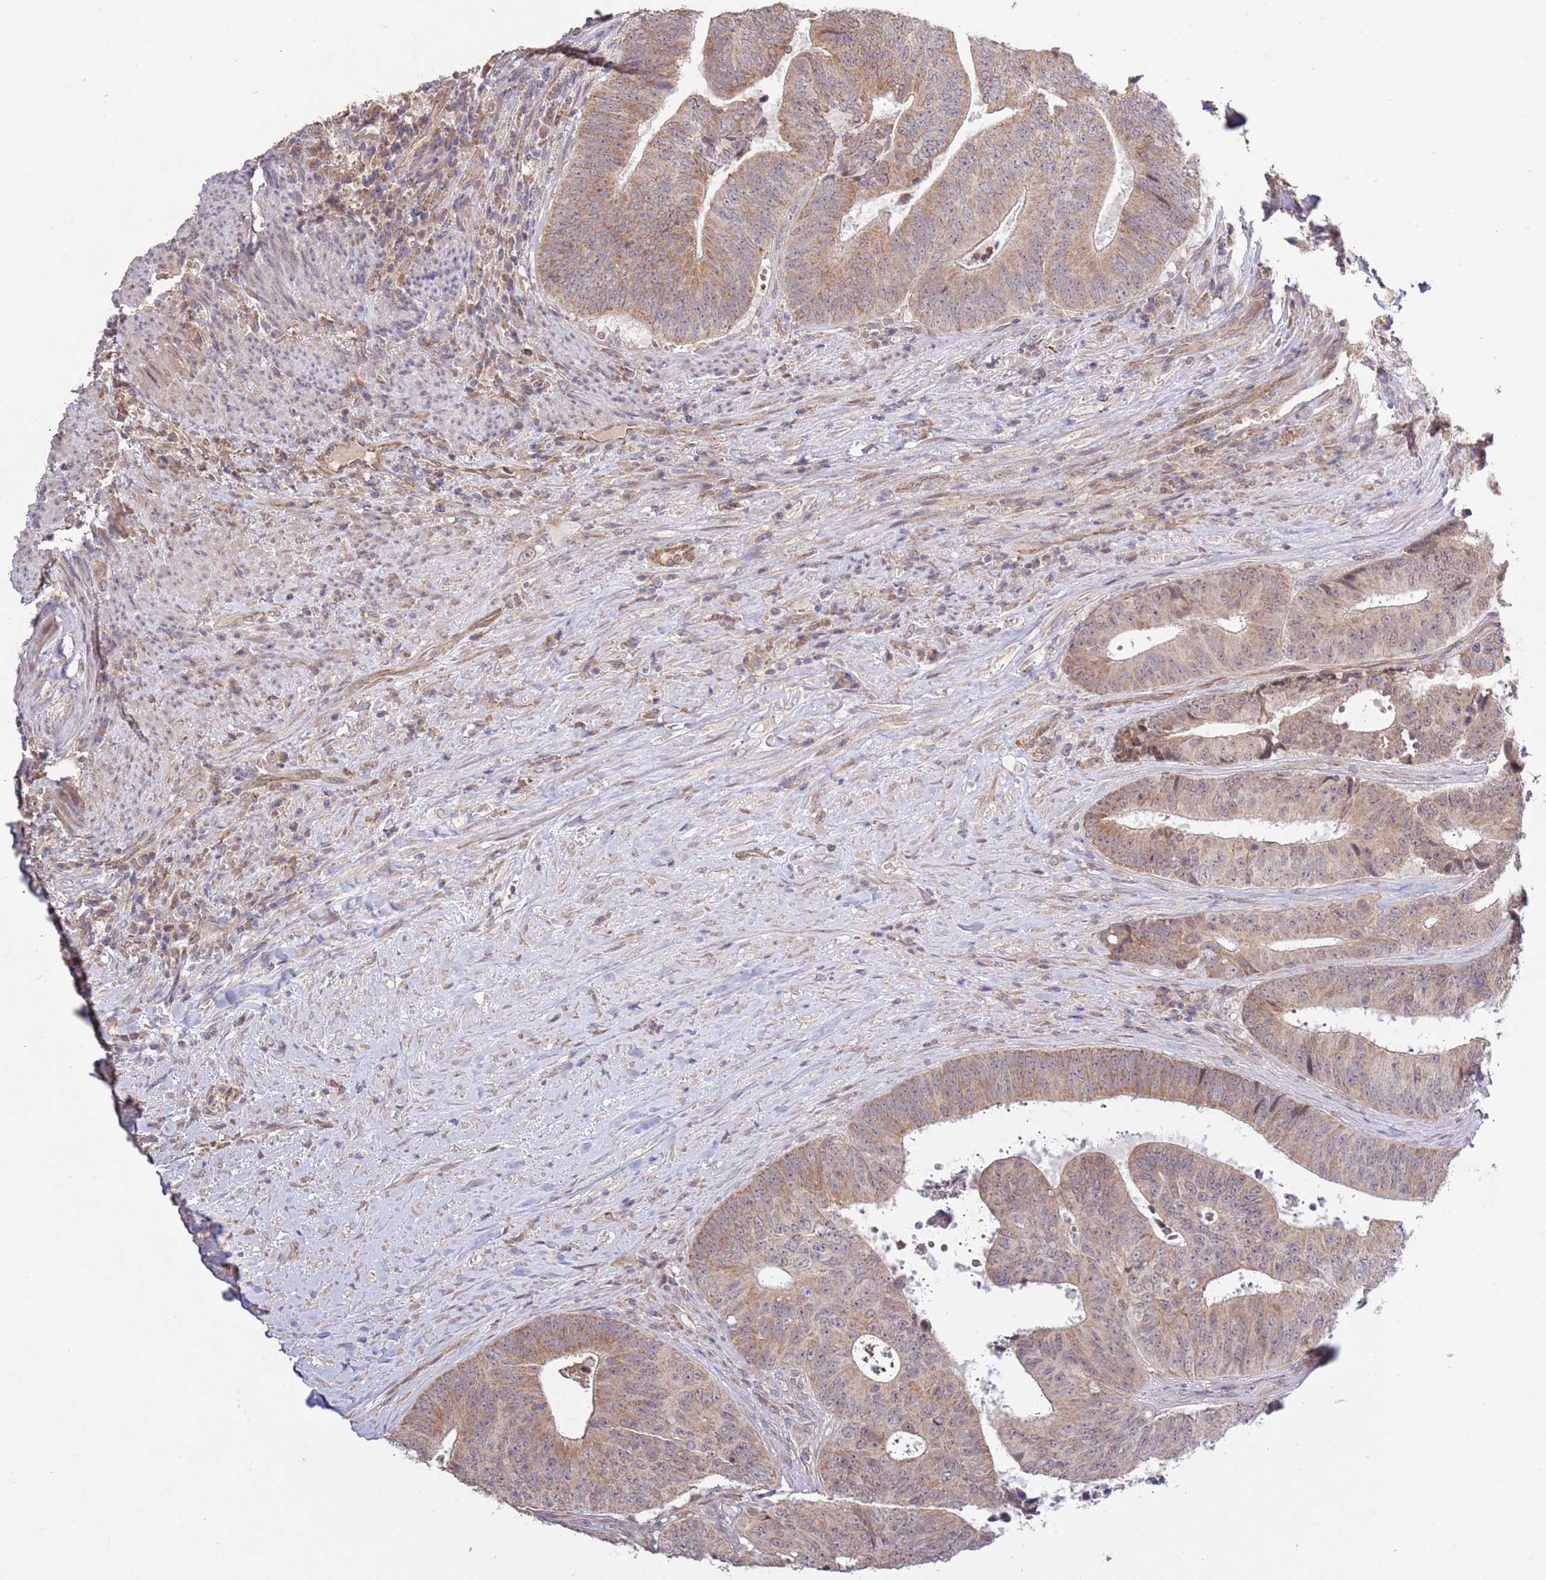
{"staining": {"intensity": "moderate", "quantity": ">75%", "location": "cytoplasmic/membranous"}, "tissue": "colorectal cancer", "cell_type": "Tumor cells", "image_type": "cancer", "snomed": [{"axis": "morphology", "description": "Adenocarcinoma, NOS"}, {"axis": "topography", "description": "Rectum"}], "caption": "High-magnification brightfield microscopy of colorectal cancer stained with DAB (brown) and counterstained with hematoxylin (blue). tumor cells exhibit moderate cytoplasmic/membranous expression is seen in about>75% of cells.", "gene": "IVD", "patient": {"sex": "male", "age": 72}}